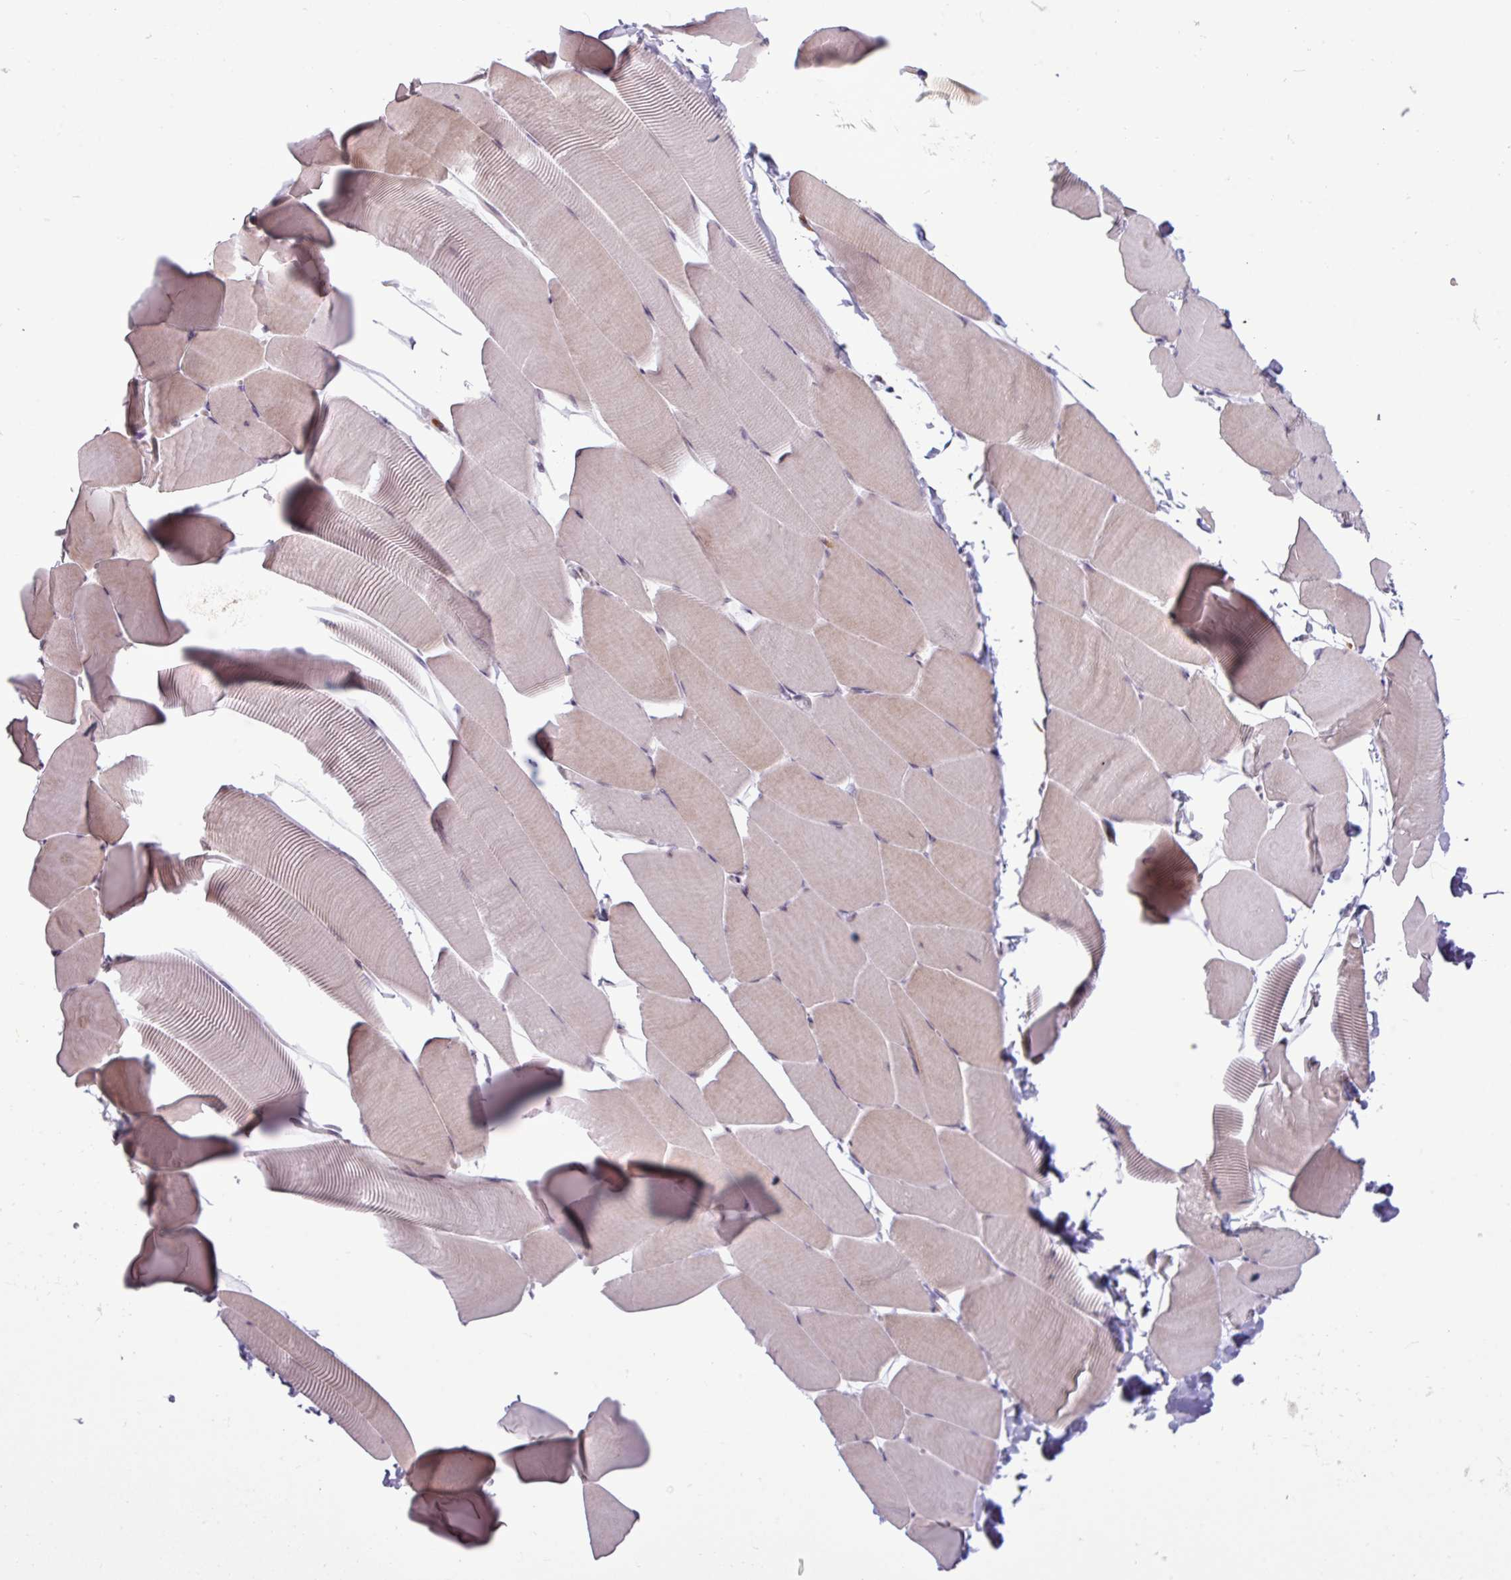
{"staining": {"intensity": "weak", "quantity": "<25%", "location": "cytoplasmic/membranous"}, "tissue": "skeletal muscle", "cell_type": "Myocytes", "image_type": "normal", "snomed": [{"axis": "morphology", "description": "Normal tissue, NOS"}, {"axis": "topography", "description": "Skeletal muscle"}], "caption": "Myocytes are negative for brown protein staining in normal skeletal muscle. (Stains: DAB immunohistochemistry with hematoxylin counter stain, Microscopy: brightfield microscopy at high magnification).", "gene": "NOTCH2", "patient": {"sex": "male", "age": 25}}